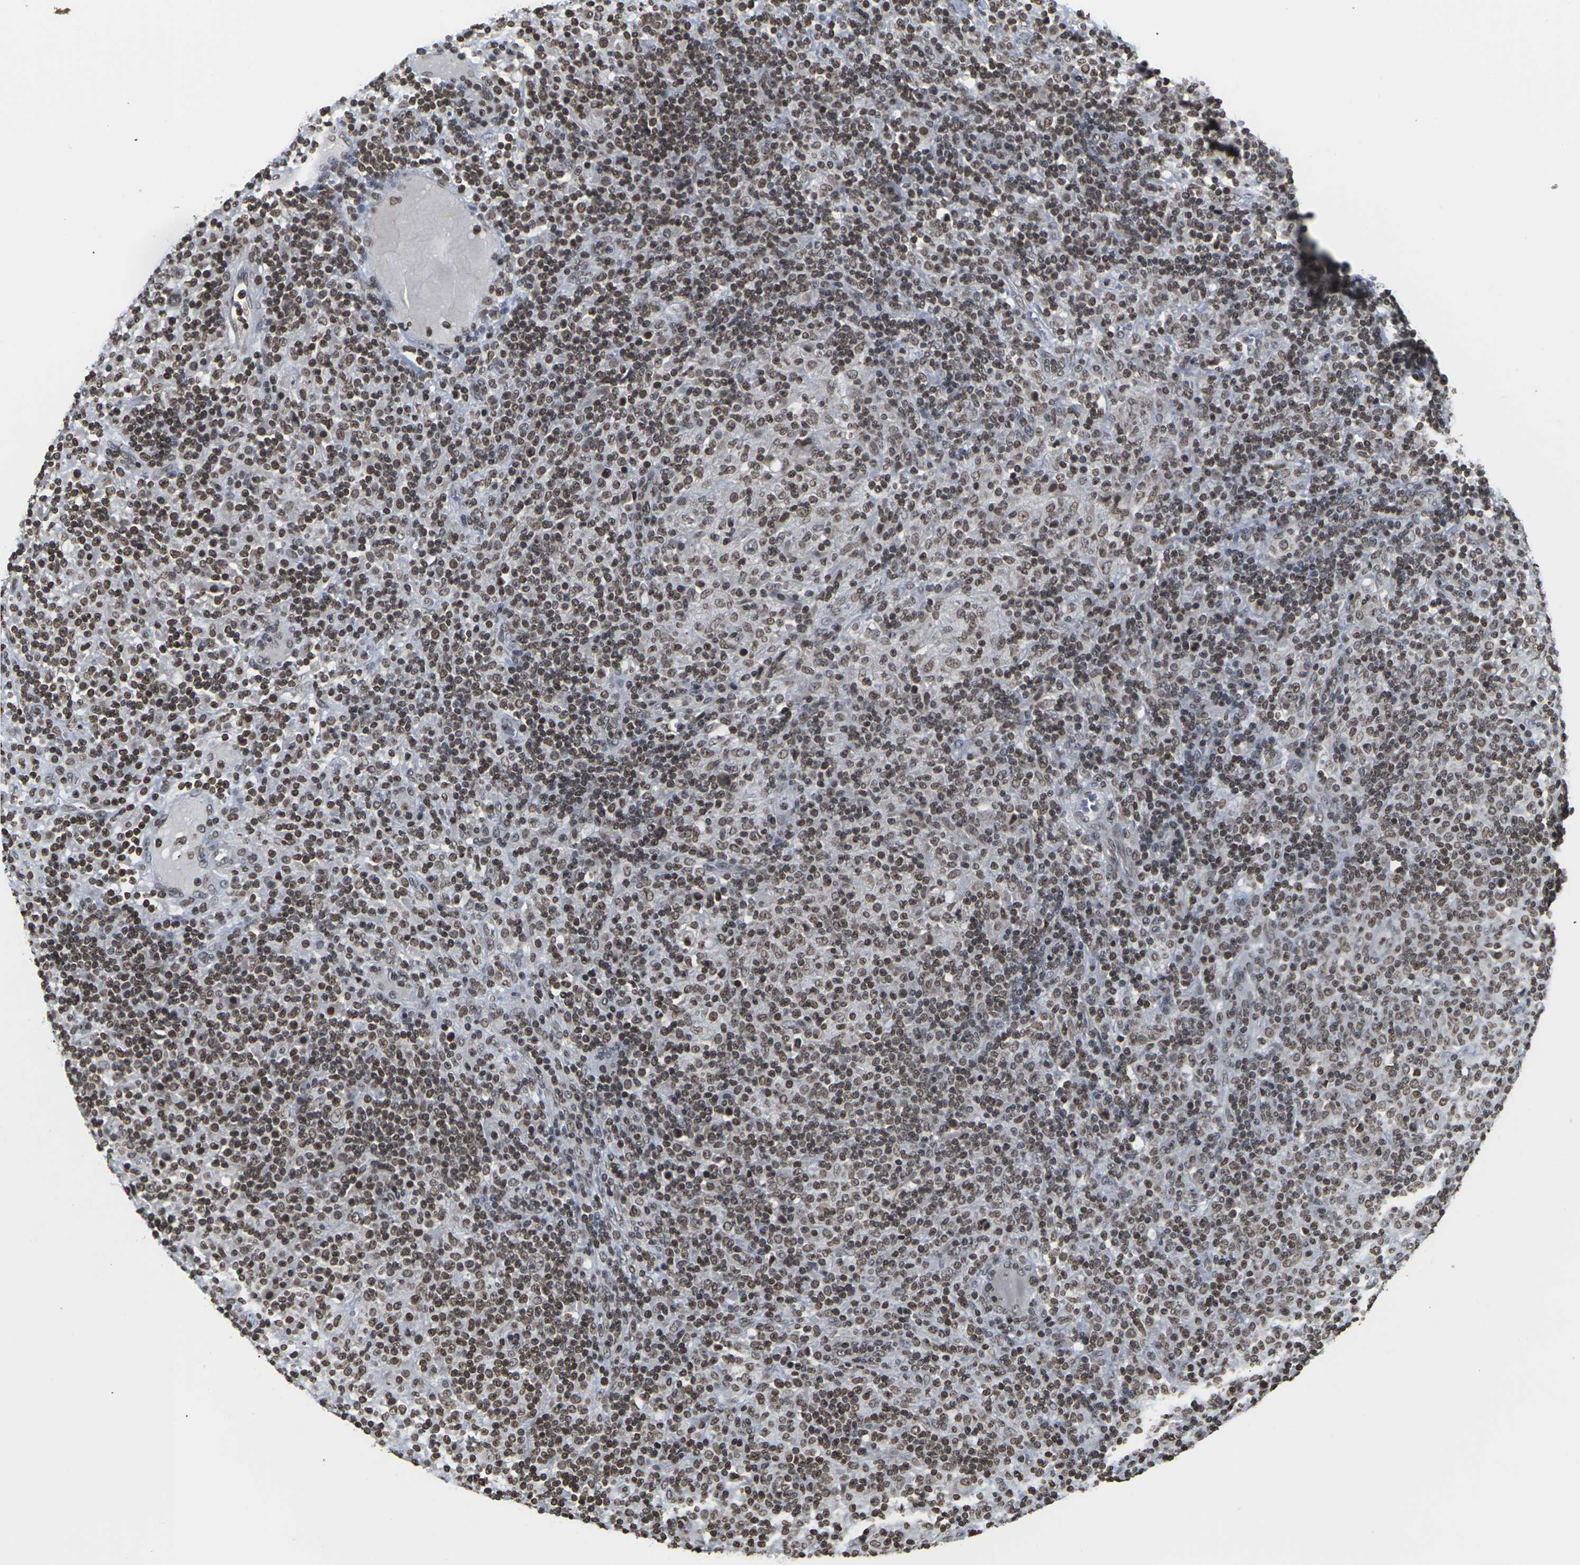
{"staining": {"intensity": "moderate", "quantity": "25%-75%", "location": "nuclear"}, "tissue": "lymphoma", "cell_type": "Tumor cells", "image_type": "cancer", "snomed": [{"axis": "morphology", "description": "Hodgkin's disease, NOS"}, {"axis": "topography", "description": "Lymph node"}], "caption": "Immunohistochemical staining of Hodgkin's disease demonstrates medium levels of moderate nuclear staining in about 25%-75% of tumor cells. (Brightfield microscopy of DAB IHC at high magnification).", "gene": "ETV5", "patient": {"sex": "male", "age": 70}}